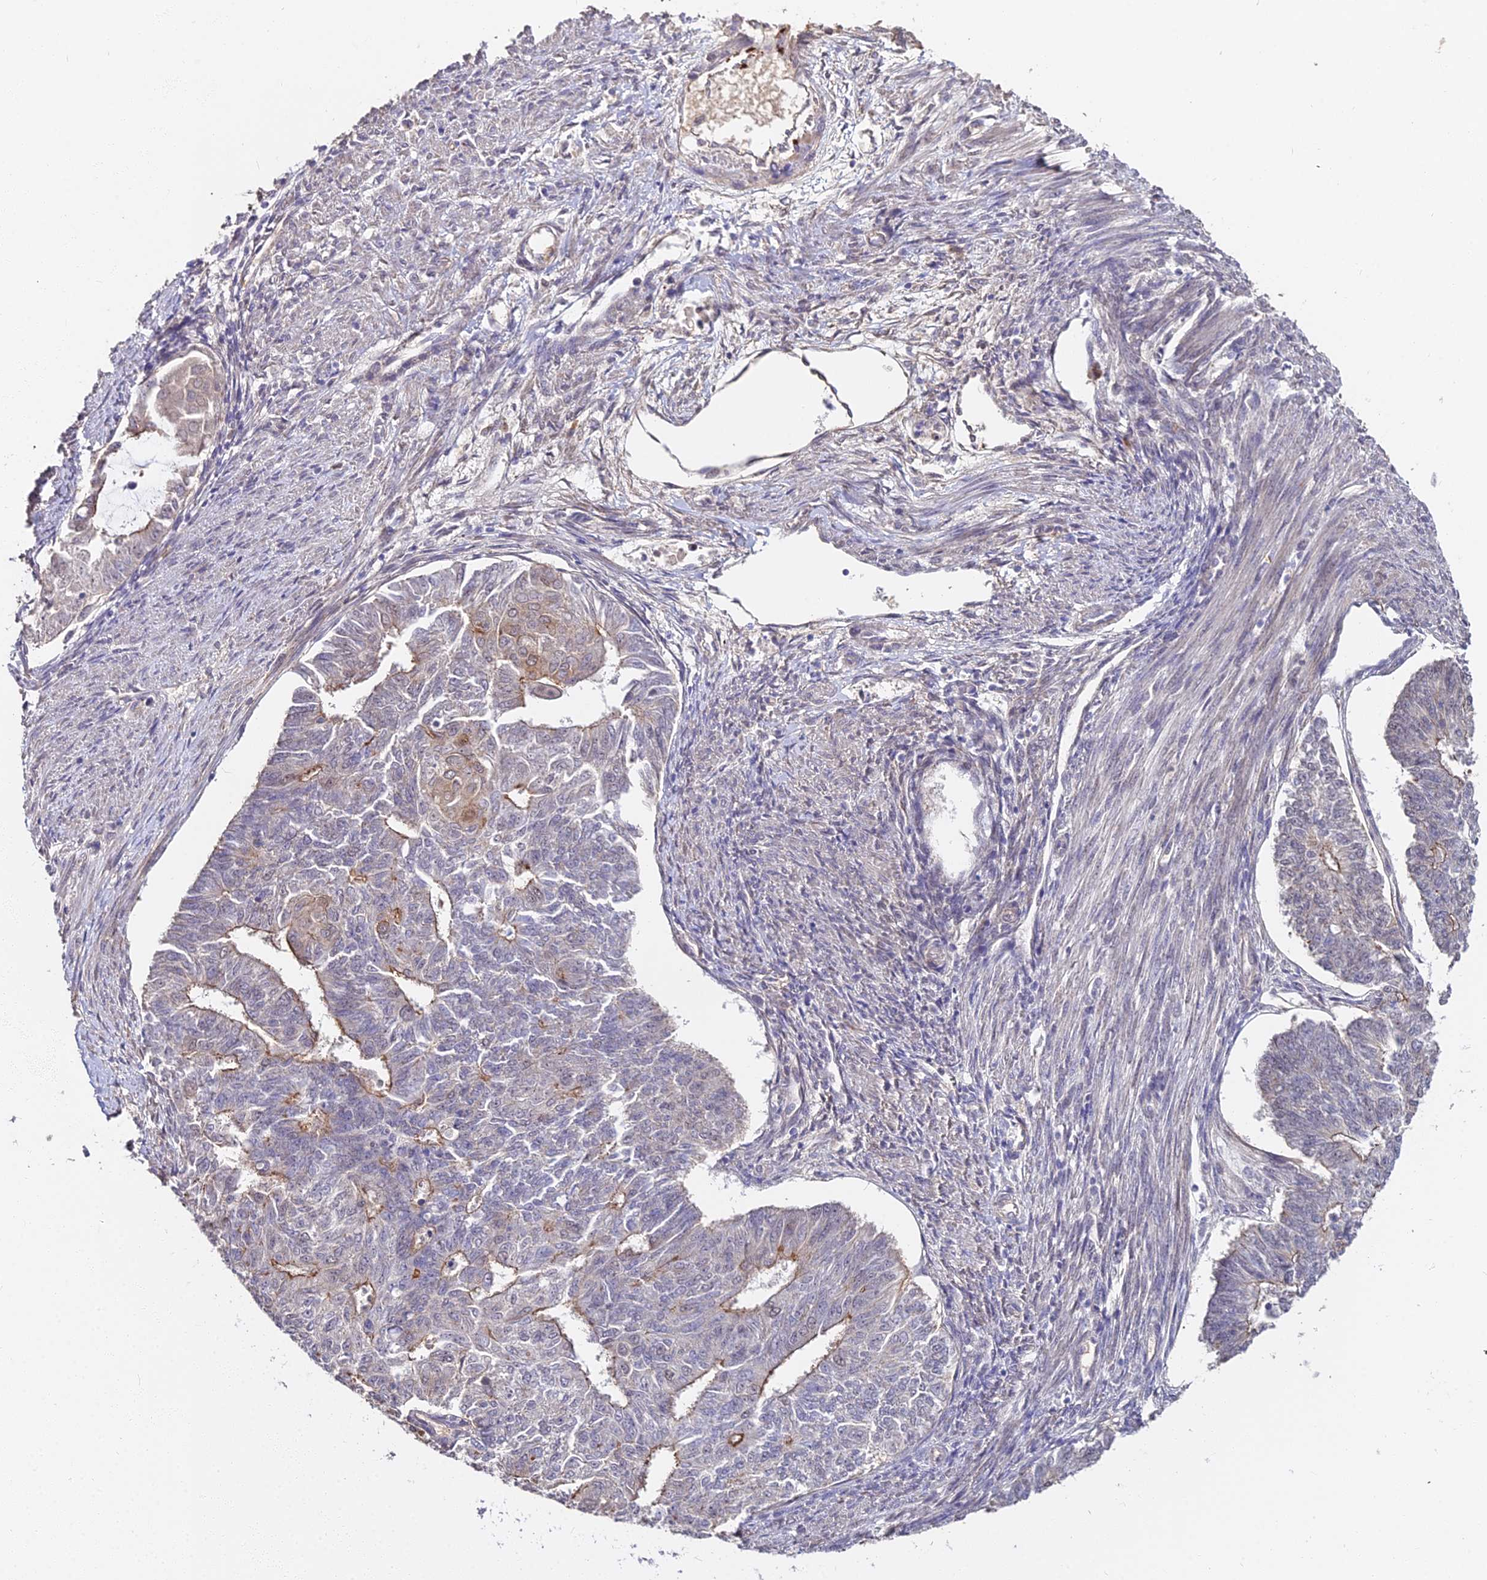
{"staining": {"intensity": "moderate", "quantity": "25%-75%", "location": "cytoplasmic/membranous"}, "tissue": "endometrial cancer", "cell_type": "Tumor cells", "image_type": "cancer", "snomed": [{"axis": "morphology", "description": "Adenocarcinoma, NOS"}, {"axis": "topography", "description": "Endometrium"}], "caption": "Brown immunohistochemical staining in human endometrial cancer (adenocarcinoma) demonstrates moderate cytoplasmic/membranous expression in approximately 25%-75% of tumor cells.", "gene": "ZDBF2", "patient": {"sex": "female", "age": 32}}